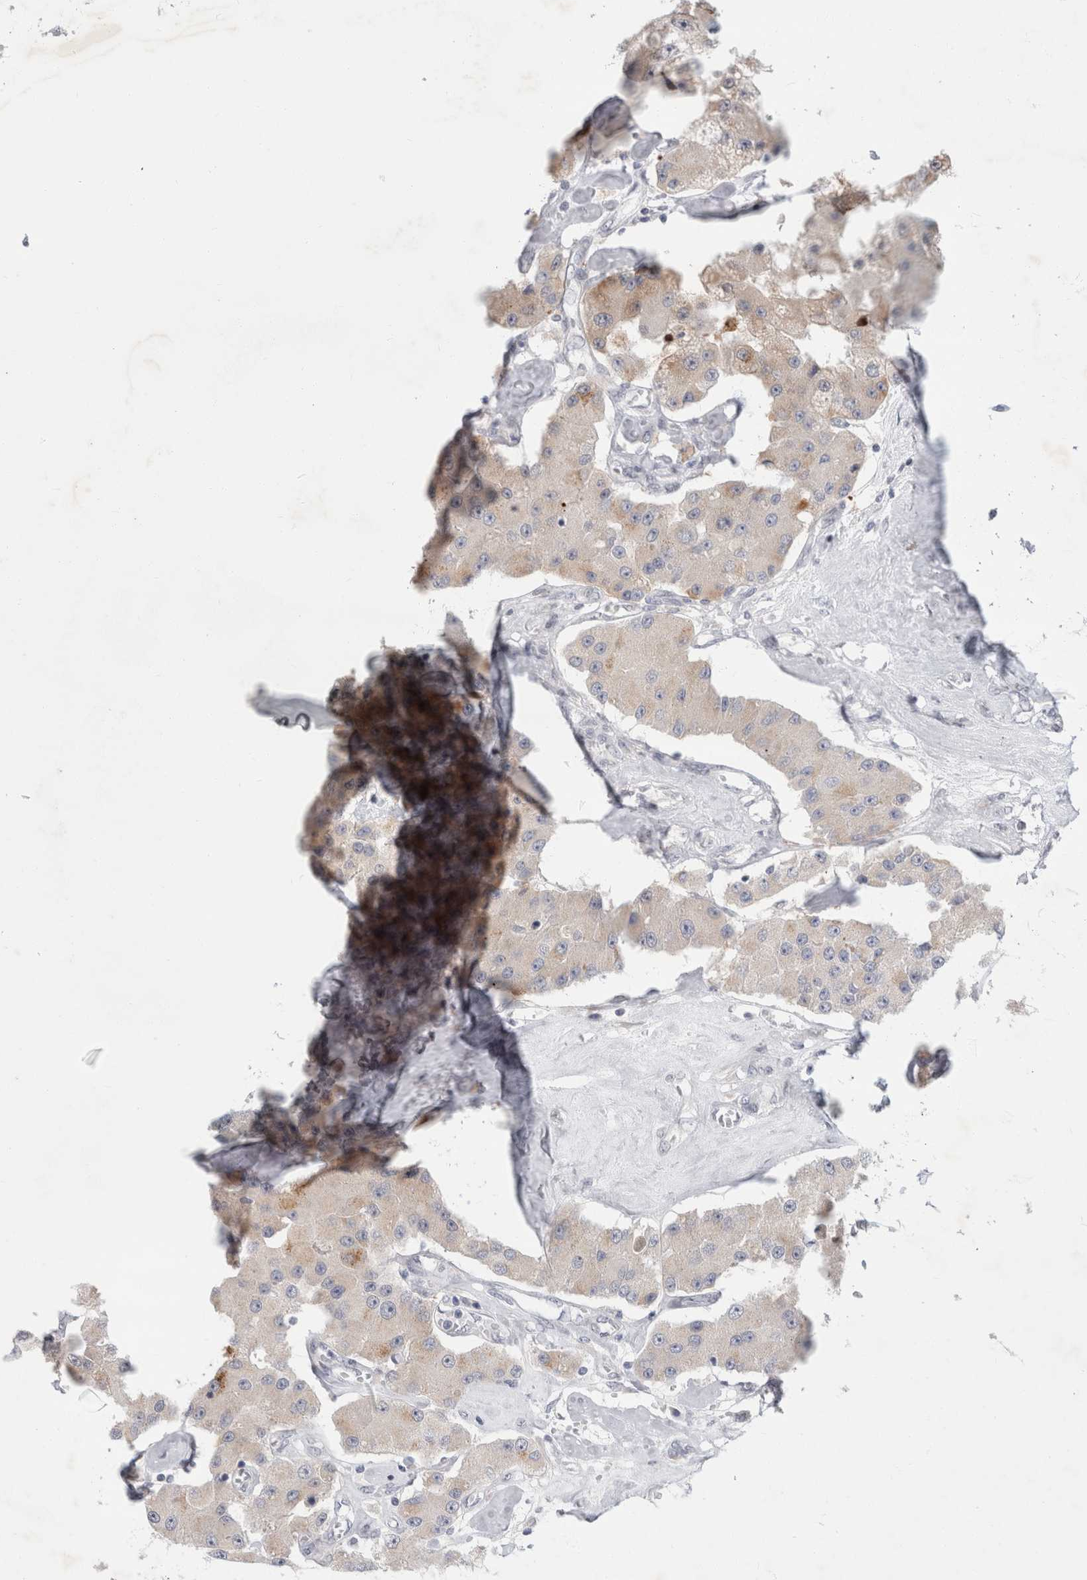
{"staining": {"intensity": "weak", "quantity": "<25%", "location": "cytoplasmic/membranous"}, "tissue": "carcinoid", "cell_type": "Tumor cells", "image_type": "cancer", "snomed": [{"axis": "morphology", "description": "Carcinoid, malignant, NOS"}, {"axis": "topography", "description": "Pancreas"}], "caption": "Malignant carcinoid was stained to show a protein in brown. There is no significant staining in tumor cells.", "gene": "NIPA1", "patient": {"sex": "male", "age": 41}}